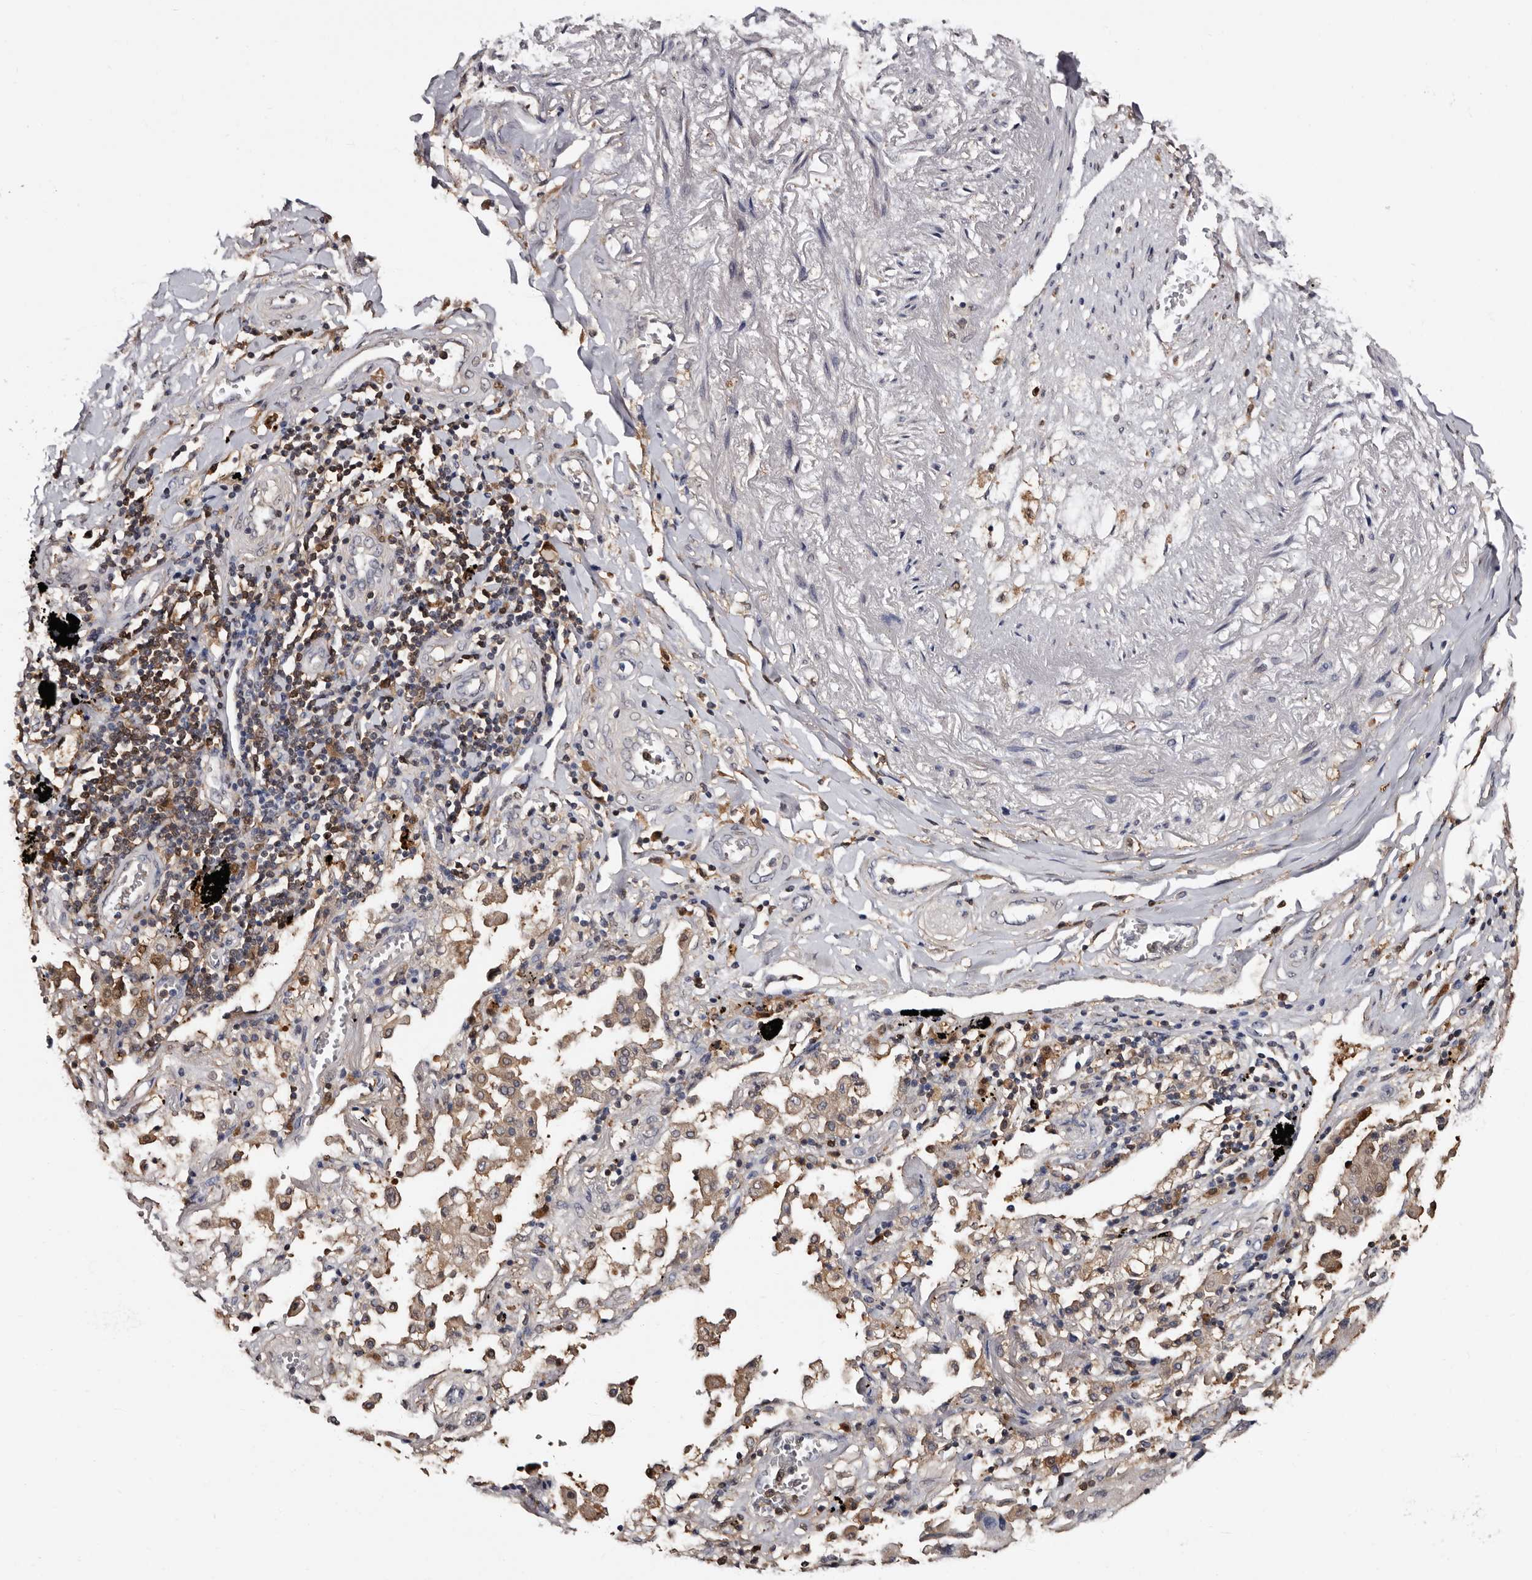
{"staining": {"intensity": "weak", "quantity": "25%-75%", "location": "cytoplasmic/membranous"}, "tissue": "lung cancer", "cell_type": "Tumor cells", "image_type": "cancer", "snomed": [{"axis": "morphology", "description": "Adenocarcinoma, NOS"}, {"axis": "topography", "description": "Lung"}], "caption": "About 25%-75% of tumor cells in lung adenocarcinoma display weak cytoplasmic/membranous protein expression as visualized by brown immunohistochemical staining.", "gene": "DNPH1", "patient": {"sex": "female", "age": 65}}